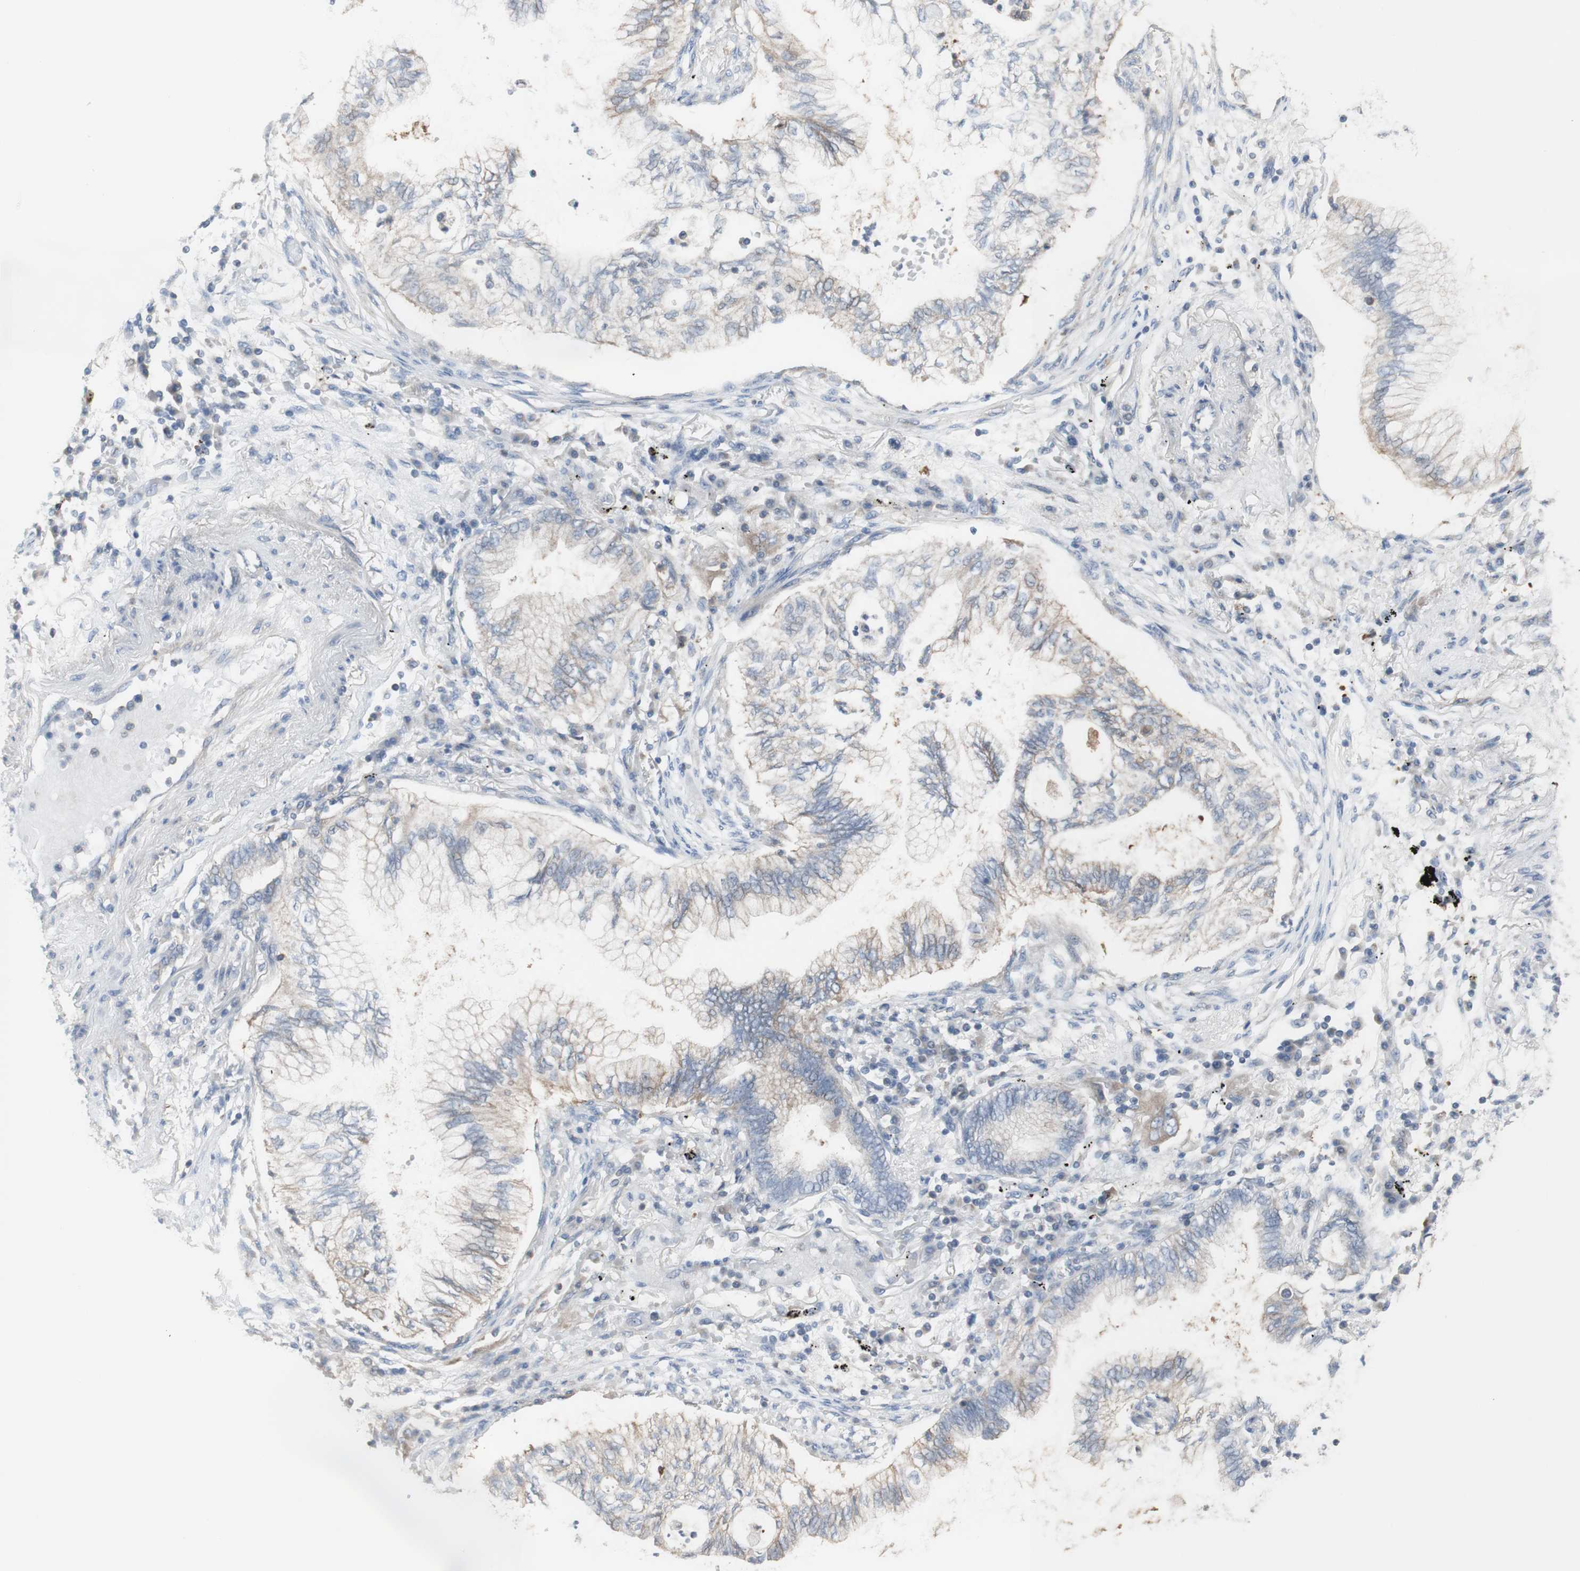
{"staining": {"intensity": "weak", "quantity": "<25%", "location": "cytoplasmic/membranous"}, "tissue": "lung cancer", "cell_type": "Tumor cells", "image_type": "cancer", "snomed": [{"axis": "morphology", "description": "Normal tissue, NOS"}, {"axis": "morphology", "description": "Adenocarcinoma, NOS"}, {"axis": "topography", "description": "Bronchus"}, {"axis": "topography", "description": "Lung"}], "caption": "Photomicrograph shows no protein expression in tumor cells of lung cancer tissue.", "gene": "C3orf52", "patient": {"sex": "female", "age": 70}}